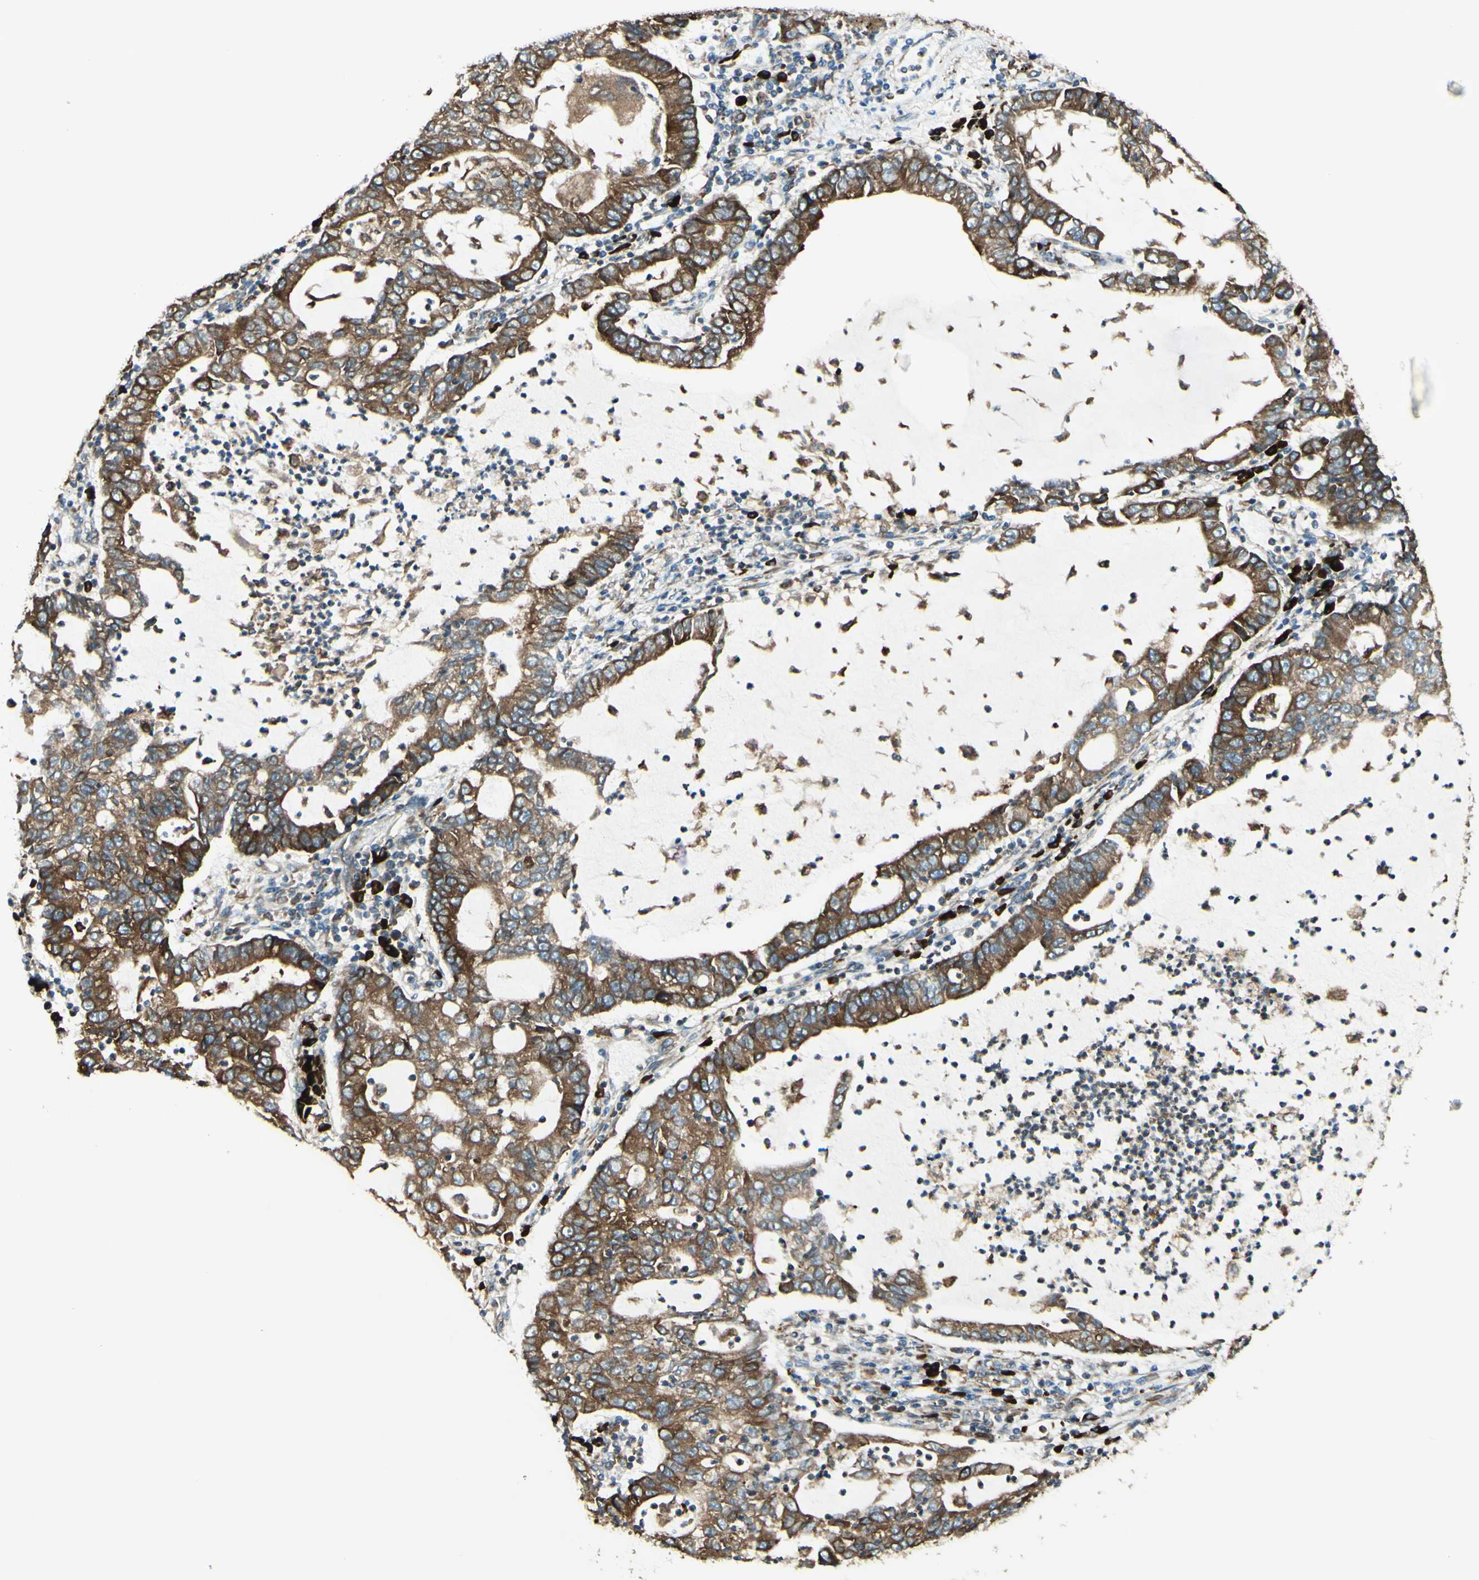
{"staining": {"intensity": "strong", "quantity": ">75%", "location": "cytoplasmic/membranous"}, "tissue": "lung cancer", "cell_type": "Tumor cells", "image_type": "cancer", "snomed": [{"axis": "morphology", "description": "Adenocarcinoma, NOS"}, {"axis": "topography", "description": "Lung"}], "caption": "Brown immunohistochemical staining in lung cancer shows strong cytoplasmic/membranous expression in about >75% of tumor cells.", "gene": "DNAJB11", "patient": {"sex": "female", "age": 51}}